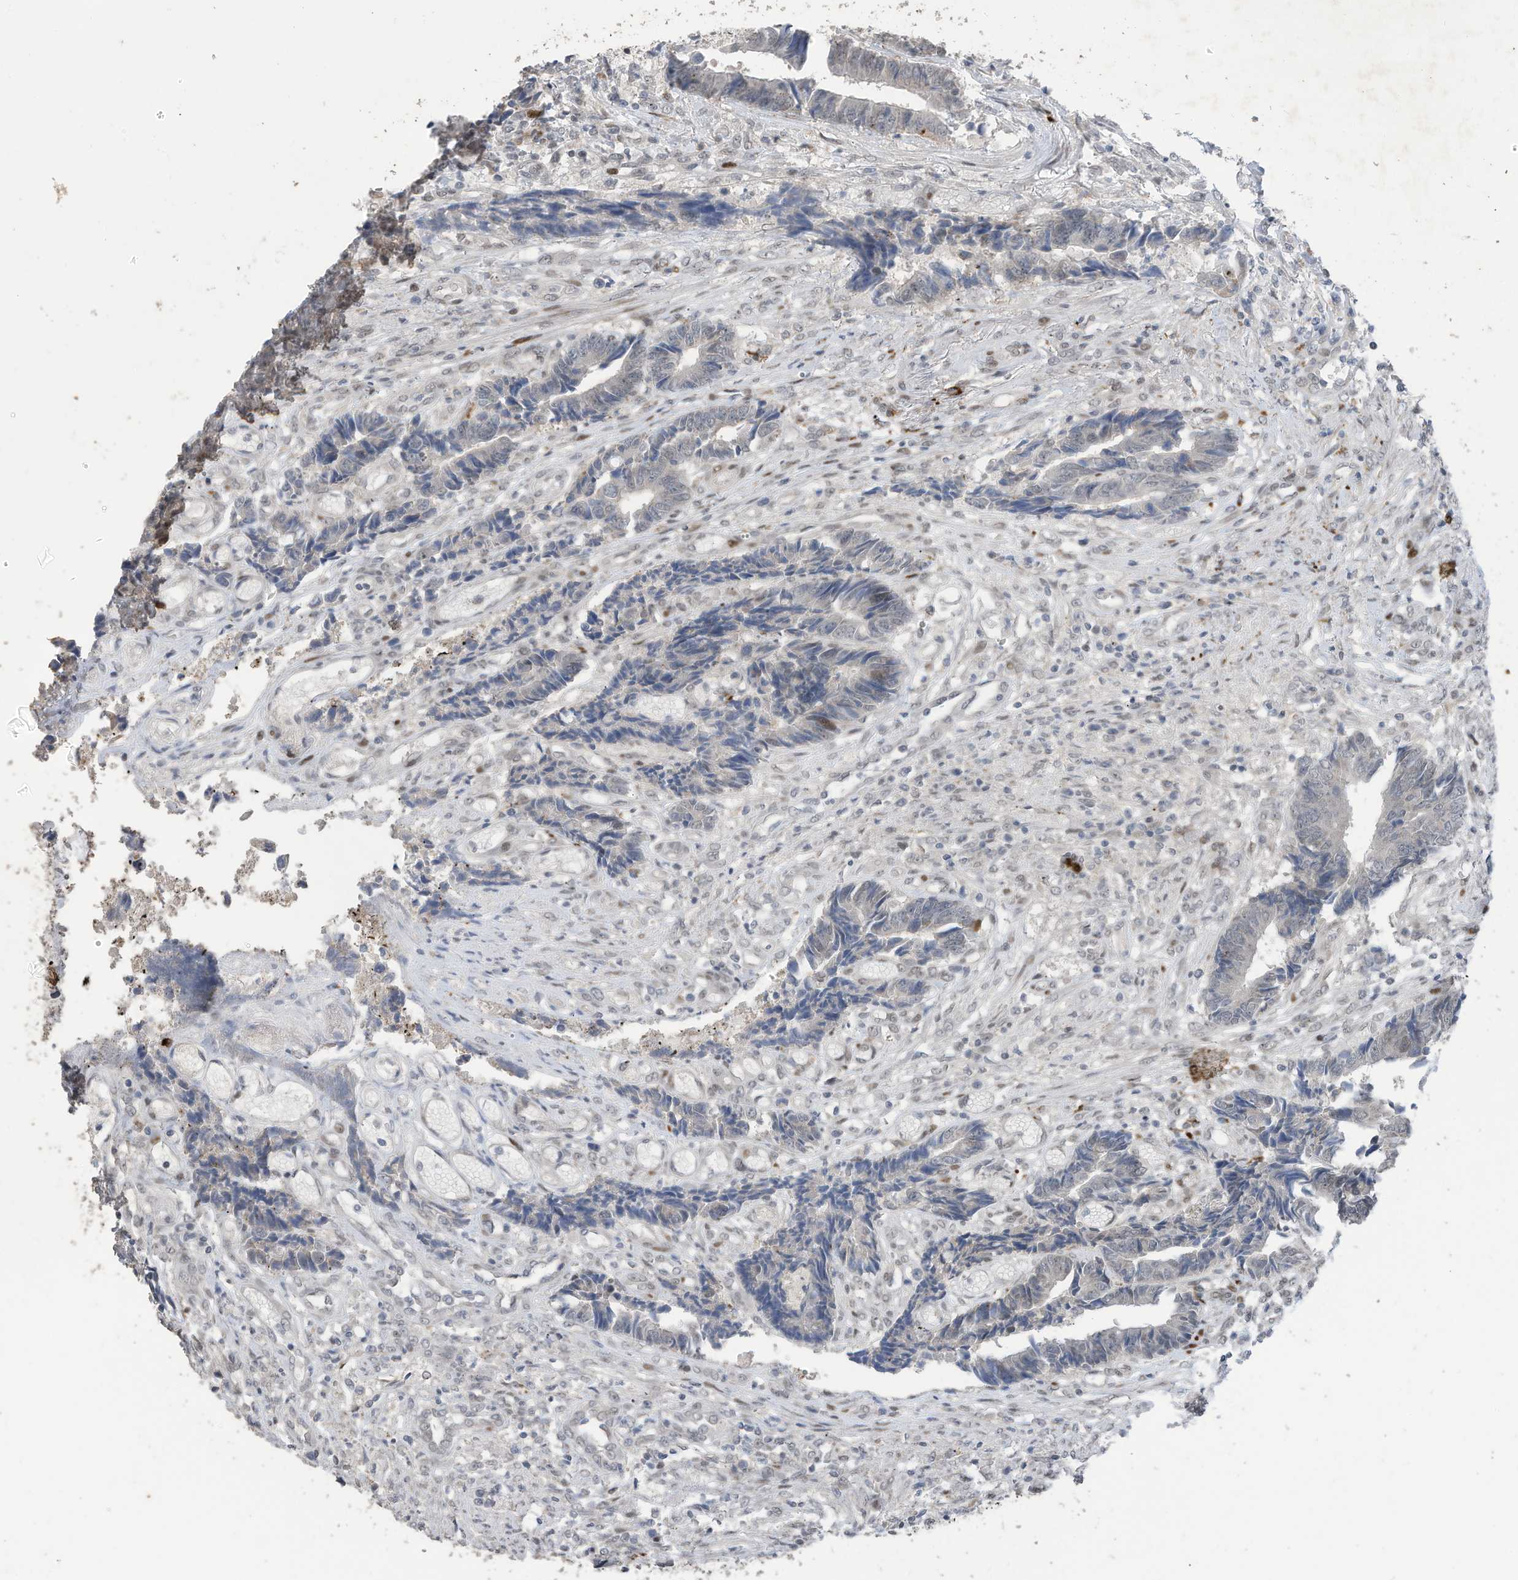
{"staining": {"intensity": "negative", "quantity": "none", "location": "none"}, "tissue": "colorectal cancer", "cell_type": "Tumor cells", "image_type": "cancer", "snomed": [{"axis": "morphology", "description": "Adenocarcinoma, NOS"}, {"axis": "topography", "description": "Rectum"}], "caption": "Immunohistochemistry (IHC) photomicrograph of human colorectal cancer stained for a protein (brown), which displays no staining in tumor cells.", "gene": "RABL3", "patient": {"sex": "male", "age": 84}}